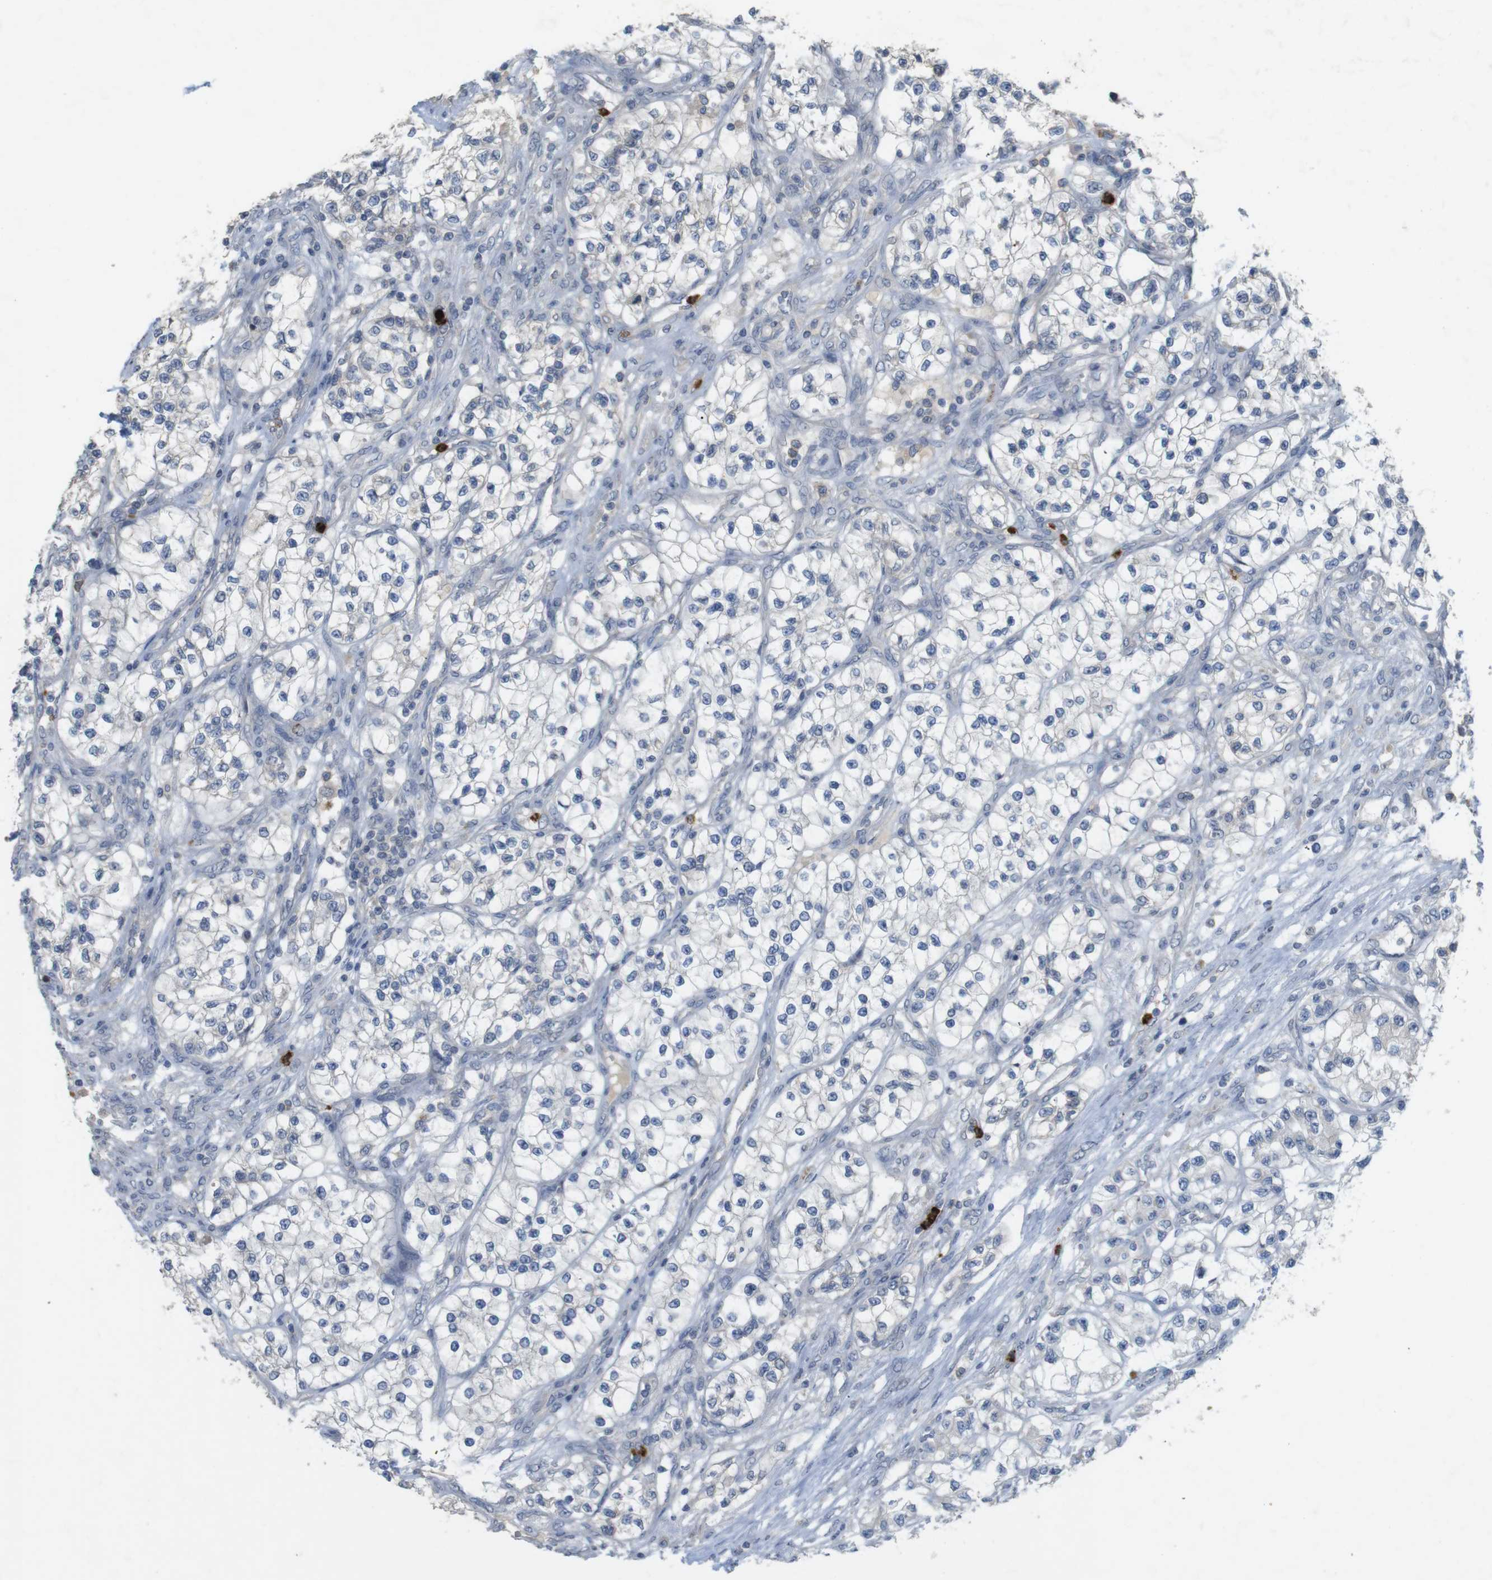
{"staining": {"intensity": "negative", "quantity": "none", "location": "none"}, "tissue": "renal cancer", "cell_type": "Tumor cells", "image_type": "cancer", "snomed": [{"axis": "morphology", "description": "Adenocarcinoma, NOS"}, {"axis": "topography", "description": "Kidney"}], "caption": "IHC histopathology image of neoplastic tissue: renal cancer (adenocarcinoma) stained with DAB displays no significant protein positivity in tumor cells.", "gene": "TSPAN14", "patient": {"sex": "female", "age": 57}}